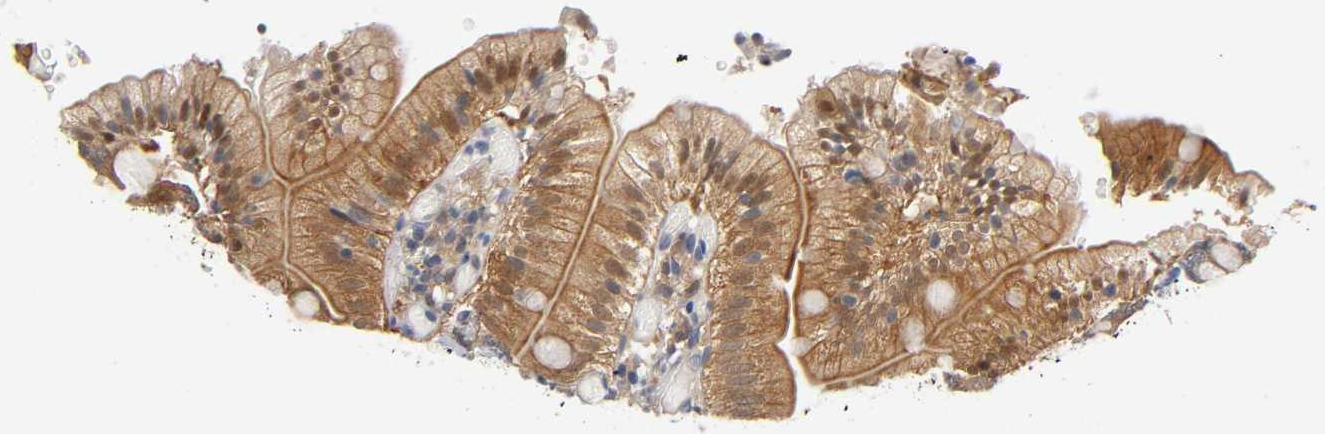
{"staining": {"intensity": "moderate", "quantity": ">75%", "location": "cytoplasmic/membranous,nuclear"}, "tissue": "small intestine", "cell_type": "Glandular cells", "image_type": "normal", "snomed": [{"axis": "morphology", "description": "Normal tissue, NOS"}, {"axis": "topography", "description": "Small intestine"}], "caption": "Unremarkable small intestine displays moderate cytoplasmic/membranous,nuclear positivity in approximately >75% of glandular cells, visualized by immunohistochemistry. (Stains: DAB (3,3'-diaminobenzidine) in brown, nuclei in blue, Microscopy: brightfield microscopy at high magnification).", "gene": "FYN", "patient": {"sex": "male", "age": 71}}